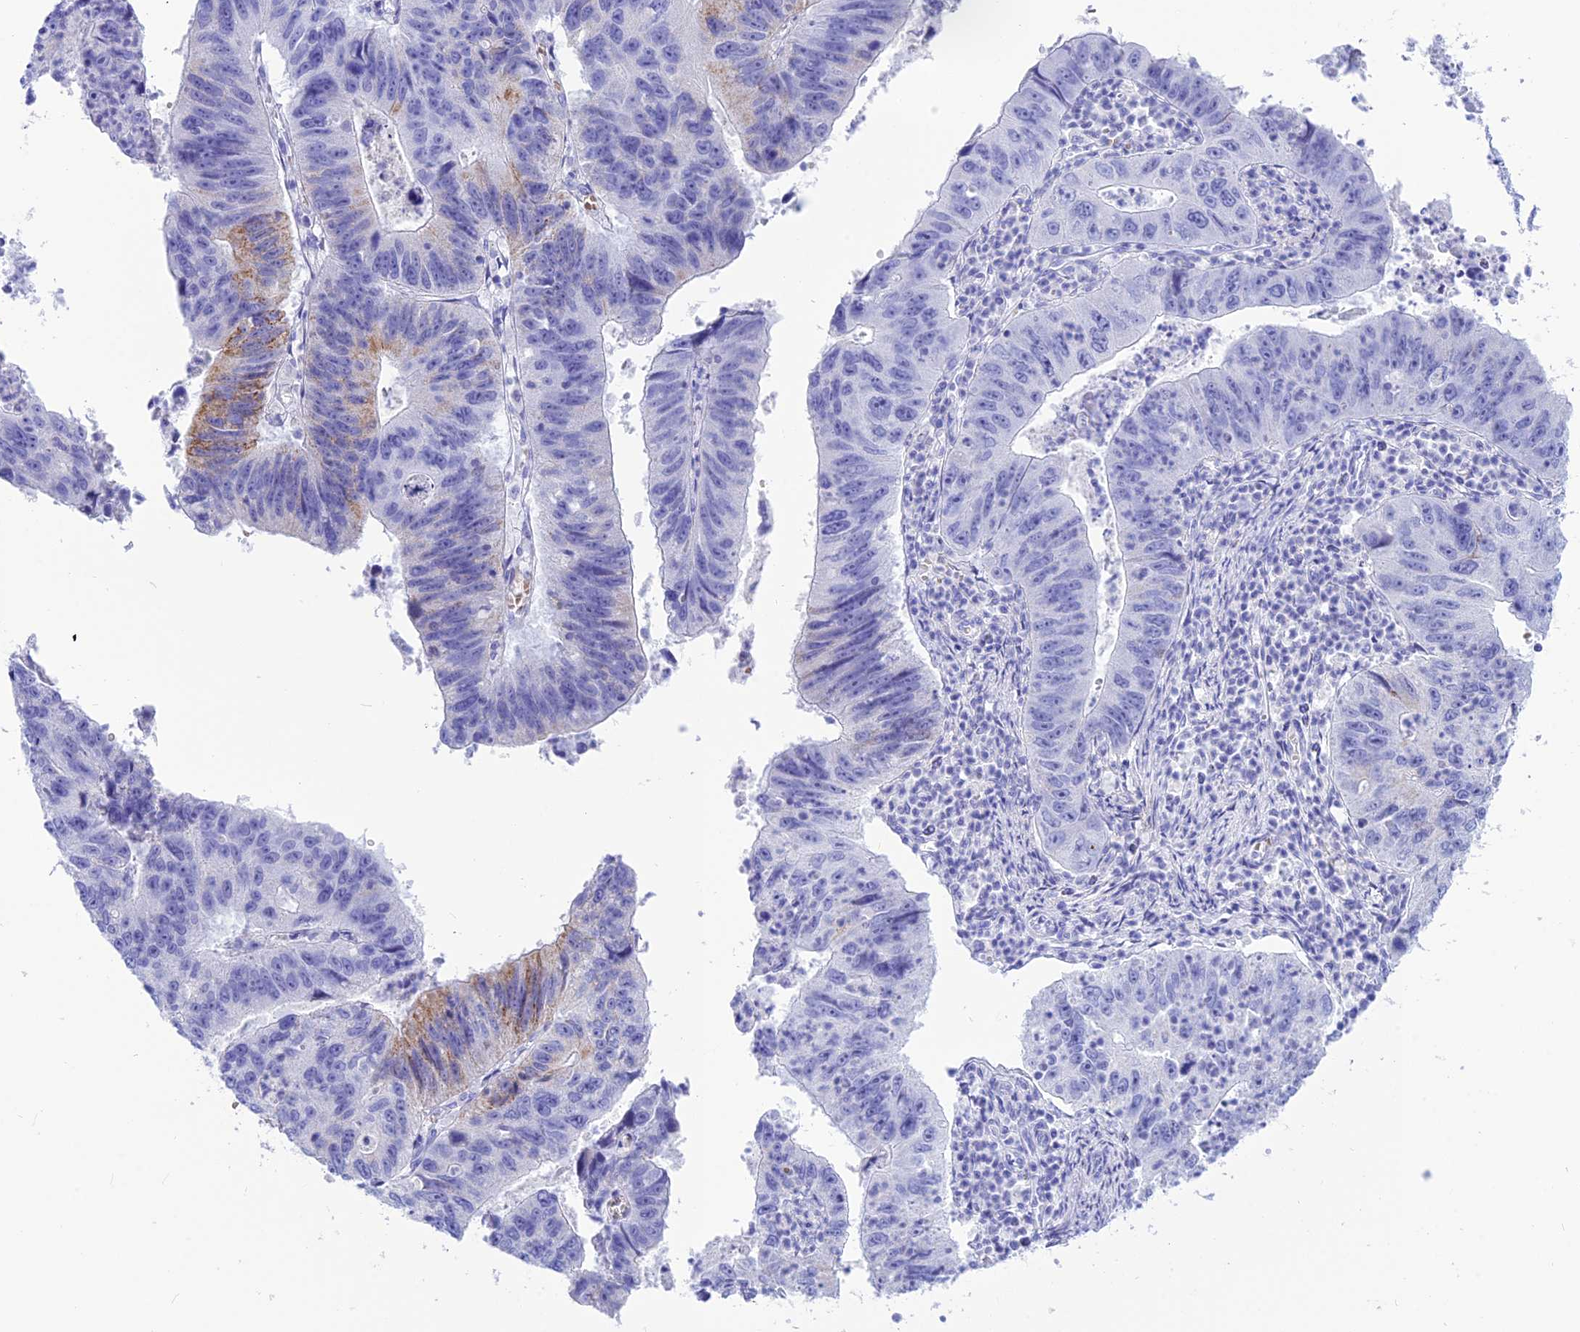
{"staining": {"intensity": "negative", "quantity": "none", "location": "none"}, "tissue": "stomach cancer", "cell_type": "Tumor cells", "image_type": "cancer", "snomed": [{"axis": "morphology", "description": "Adenocarcinoma, NOS"}, {"axis": "topography", "description": "Stomach"}], "caption": "An image of adenocarcinoma (stomach) stained for a protein reveals no brown staining in tumor cells. (Brightfield microscopy of DAB (3,3'-diaminobenzidine) immunohistochemistry (IHC) at high magnification).", "gene": "GLYATL1", "patient": {"sex": "male", "age": 59}}